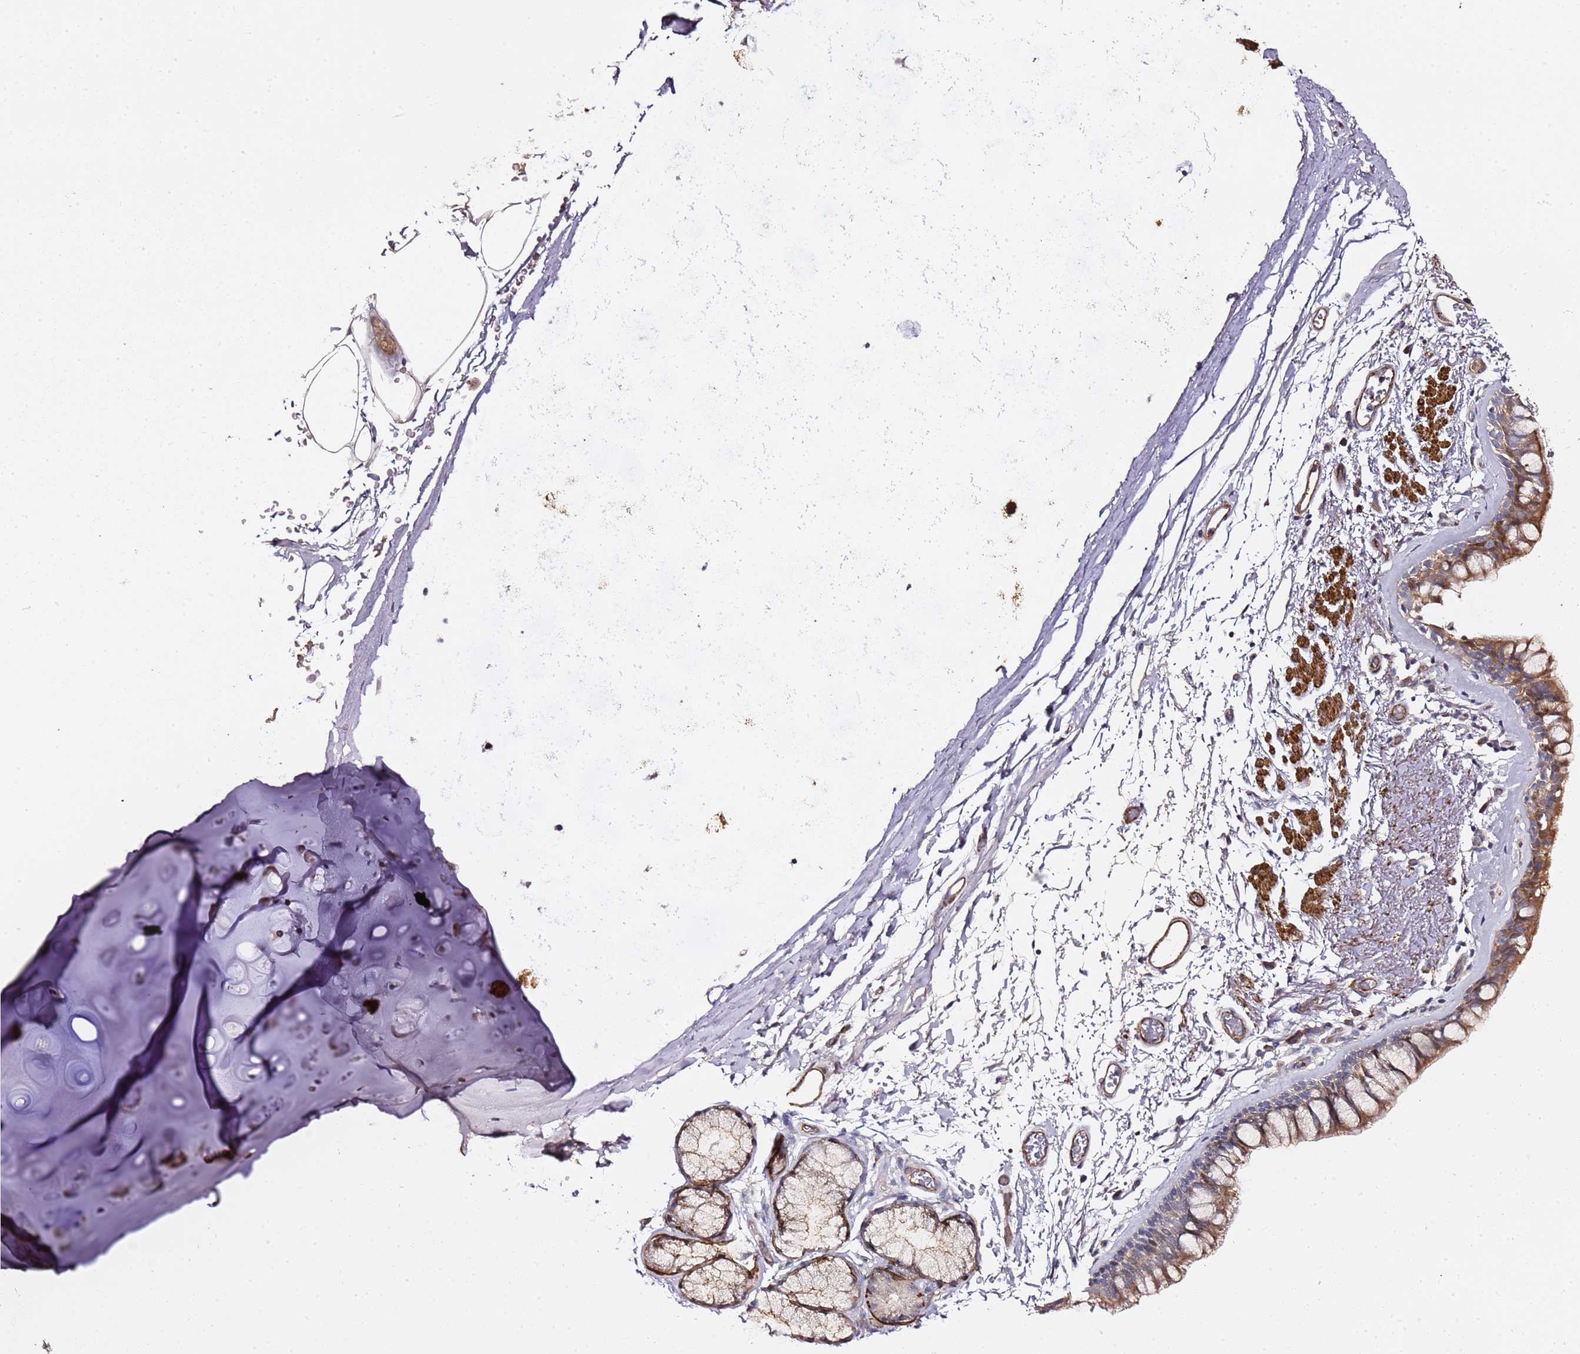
{"staining": {"intensity": "moderate", "quantity": ">75%", "location": "cytoplasmic/membranous"}, "tissue": "bronchus", "cell_type": "Respiratory epithelial cells", "image_type": "normal", "snomed": [{"axis": "morphology", "description": "Normal tissue, NOS"}, {"axis": "topography", "description": "Bronchus"}], "caption": "Immunohistochemistry micrograph of normal bronchus: human bronchus stained using IHC shows medium levels of moderate protein expression localized specifically in the cytoplasmic/membranous of respiratory epithelial cells, appearing as a cytoplasmic/membranous brown color.", "gene": "EPS8L1", "patient": {"sex": "male", "age": 65}}